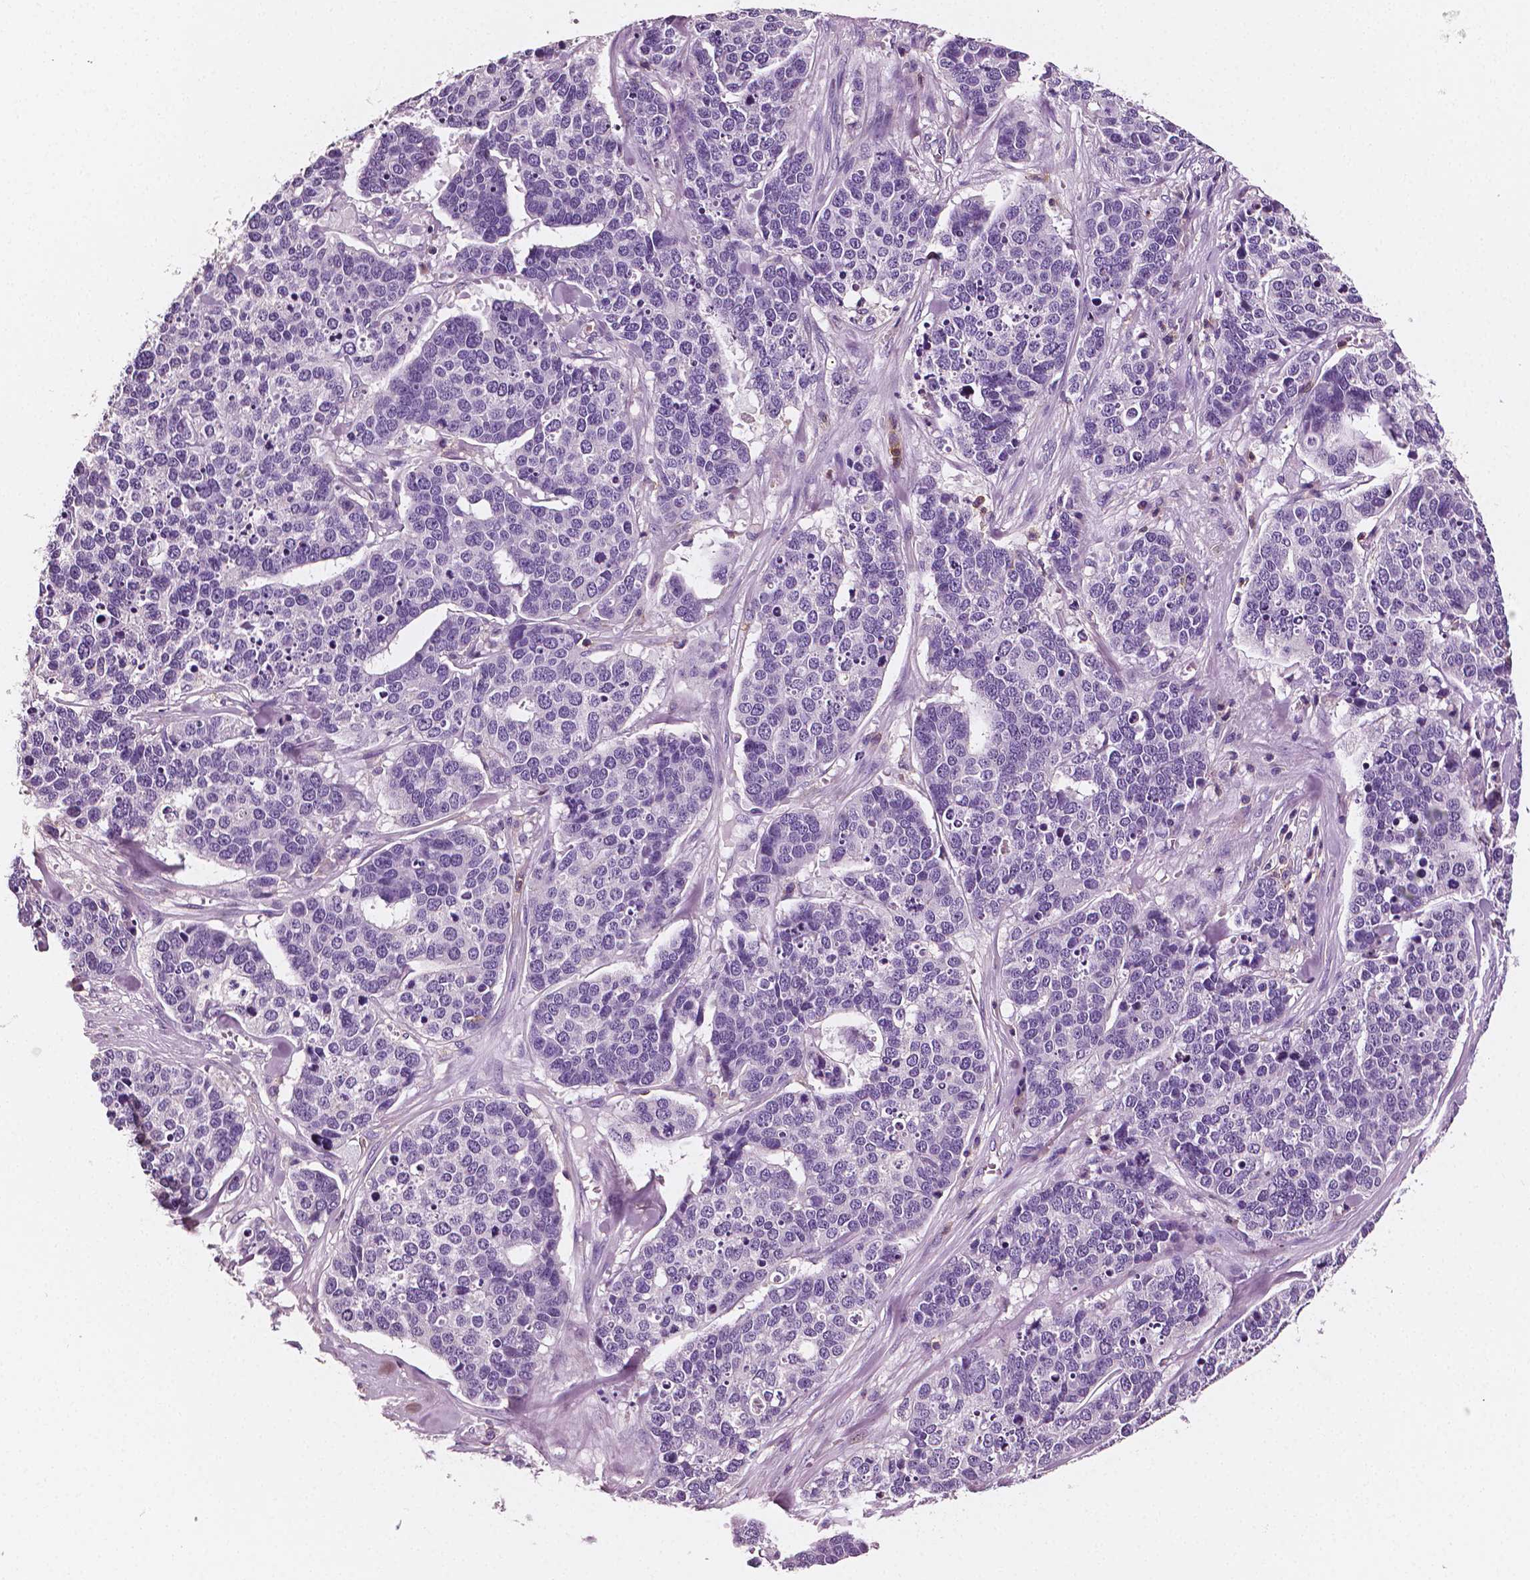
{"staining": {"intensity": "negative", "quantity": "none", "location": "none"}, "tissue": "ovarian cancer", "cell_type": "Tumor cells", "image_type": "cancer", "snomed": [{"axis": "morphology", "description": "Carcinoma, endometroid"}, {"axis": "topography", "description": "Ovary"}], "caption": "Tumor cells show no significant protein staining in ovarian cancer. (Immunohistochemistry, brightfield microscopy, high magnification).", "gene": "PTPRC", "patient": {"sex": "female", "age": 65}}